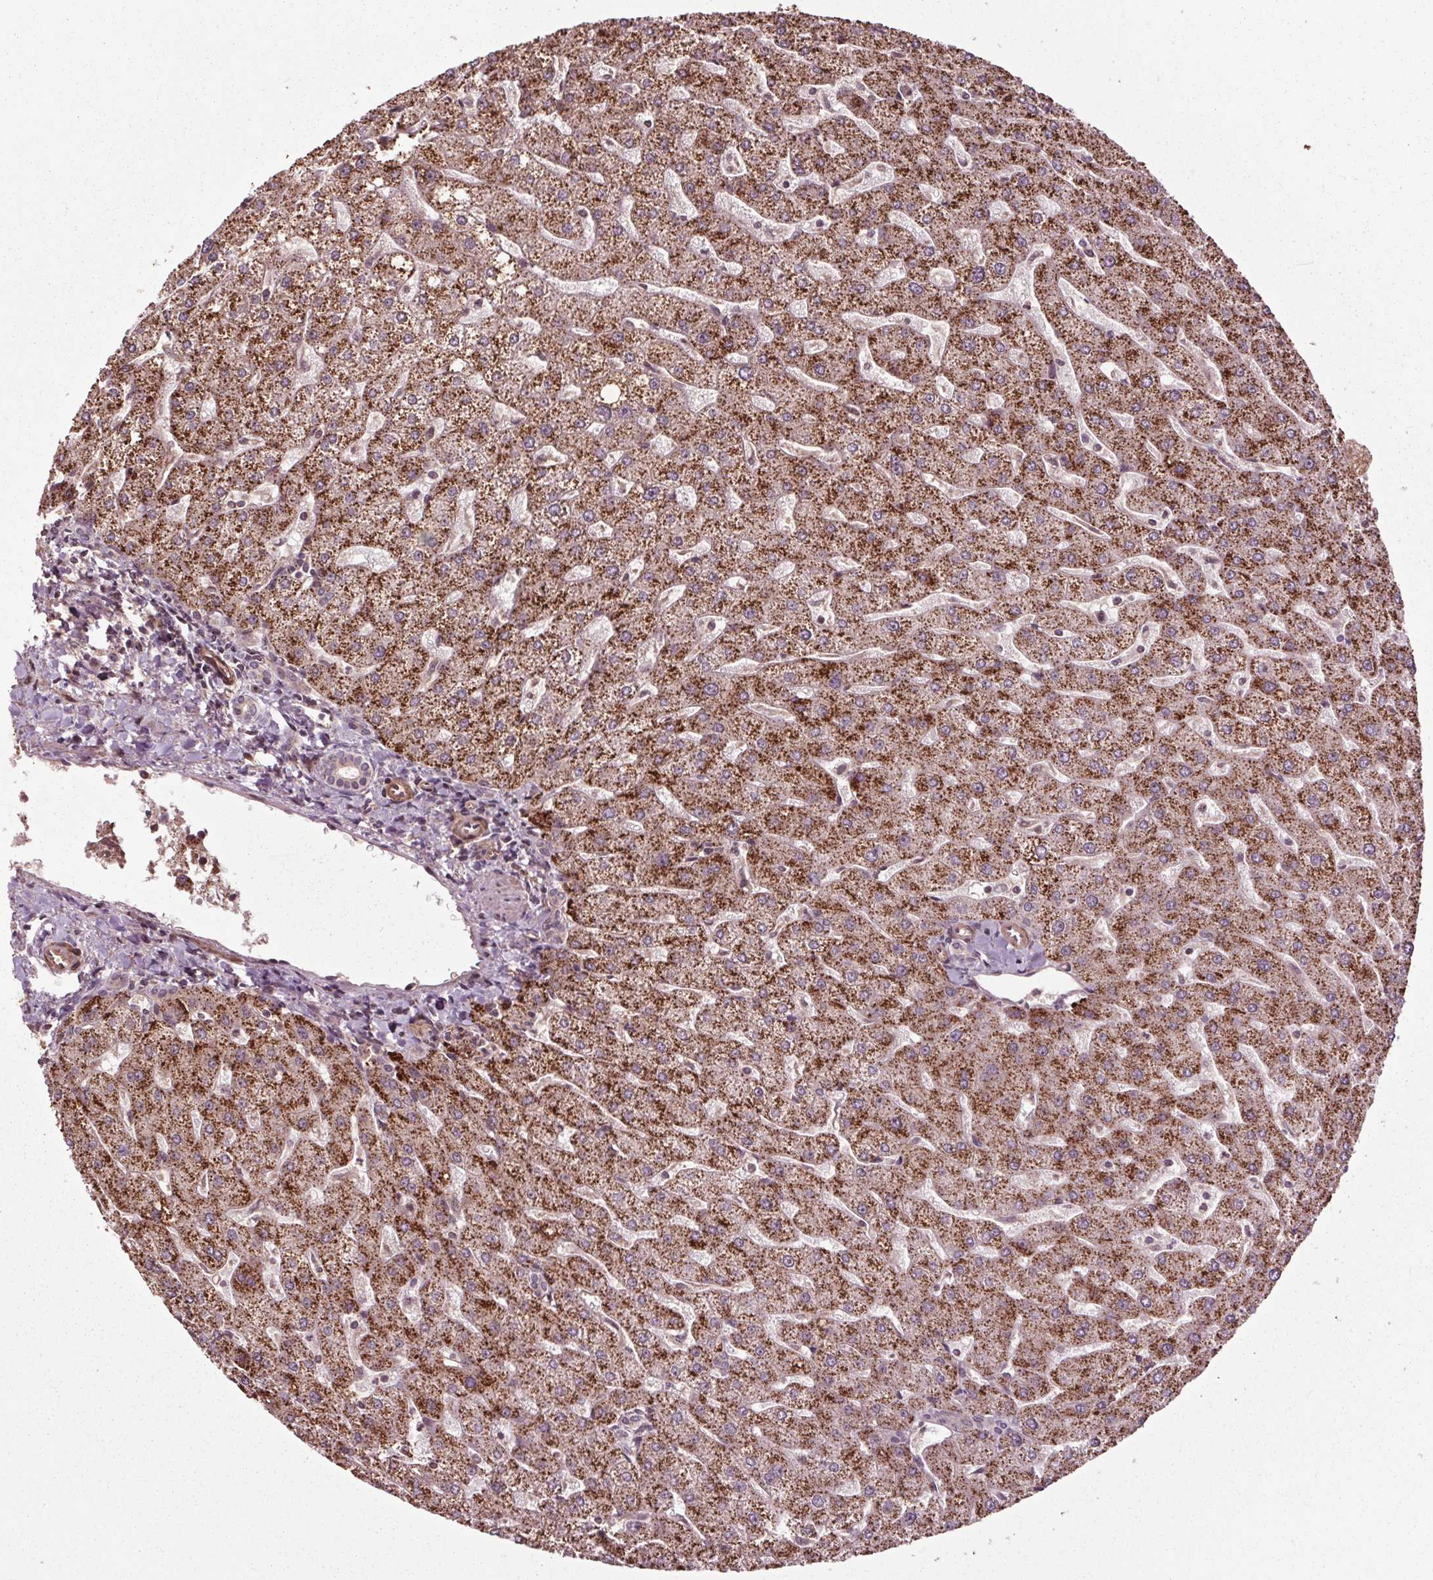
{"staining": {"intensity": "negative", "quantity": "none", "location": "none"}, "tissue": "liver", "cell_type": "Cholangiocytes", "image_type": "normal", "snomed": [{"axis": "morphology", "description": "Normal tissue, NOS"}, {"axis": "topography", "description": "Liver"}], "caption": "IHC of normal human liver displays no expression in cholangiocytes. (DAB (3,3'-diaminobenzidine) immunohistochemistry visualized using brightfield microscopy, high magnification).", "gene": "CEP95", "patient": {"sex": "male", "age": 67}}